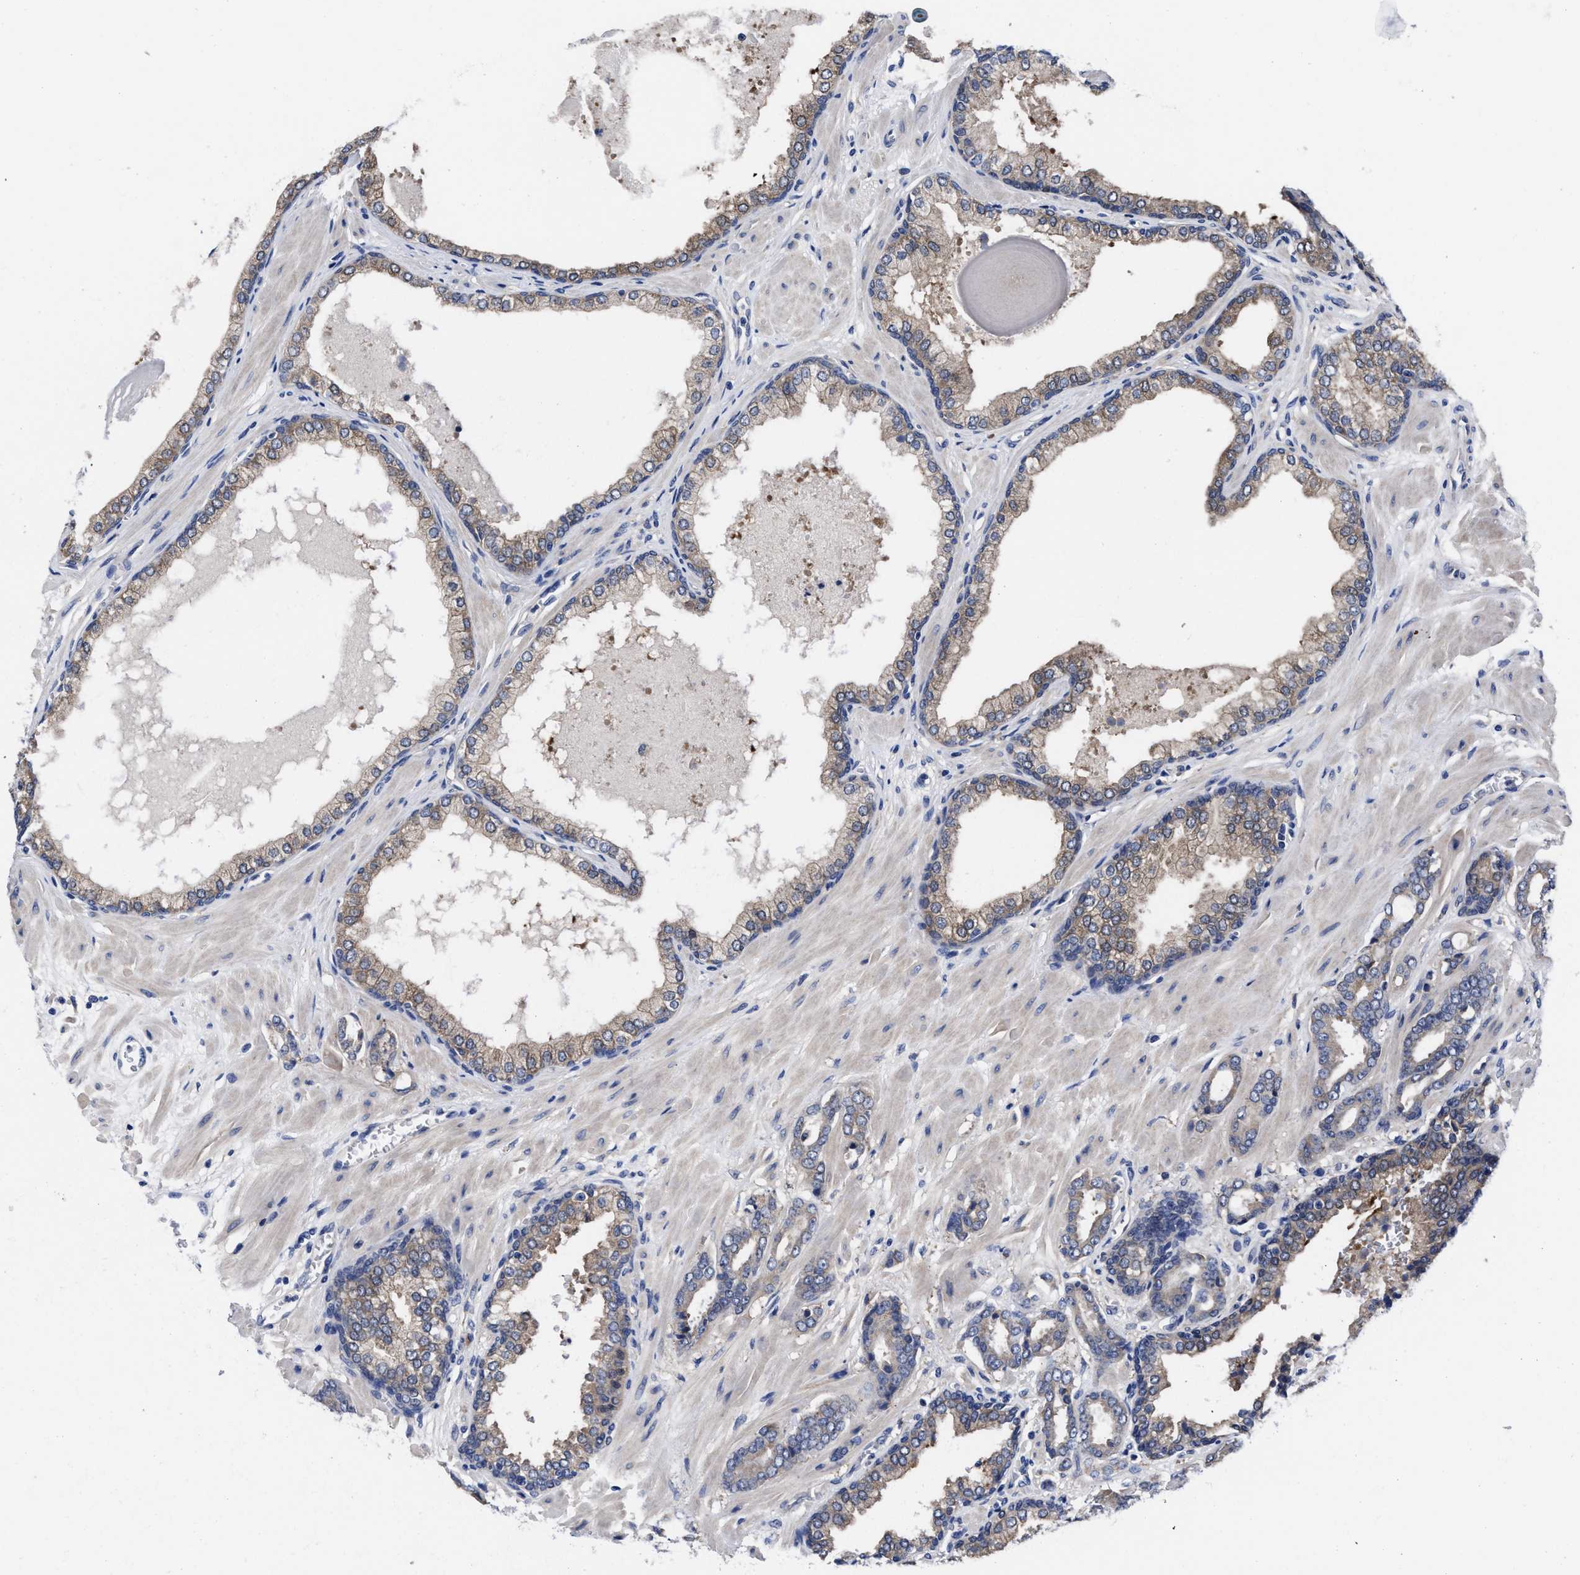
{"staining": {"intensity": "weak", "quantity": "25%-75%", "location": "cytoplasmic/membranous"}, "tissue": "prostate cancer", "cell_type": "Tumor cells", "image_type": "cancer", "snomed": [{"axis": "morphology", "description": "Adenocarcinoma, Low grade"}, {"axis": "topography", "description": "Prostate"}], "caption": "Immunohistochemical staining of human adenocarcinoma (low-grade) (prostate) reveals low levels of weak cytoplasmic/membranous positivity in about 25%-75% of tumor cells. Using DAB (brown) and hematoxylin (blue) stains, captured at high magnification using brightfield microscopy.", "gene": "TXNDC17", "patient": {"sex": "male", "age": 53}}